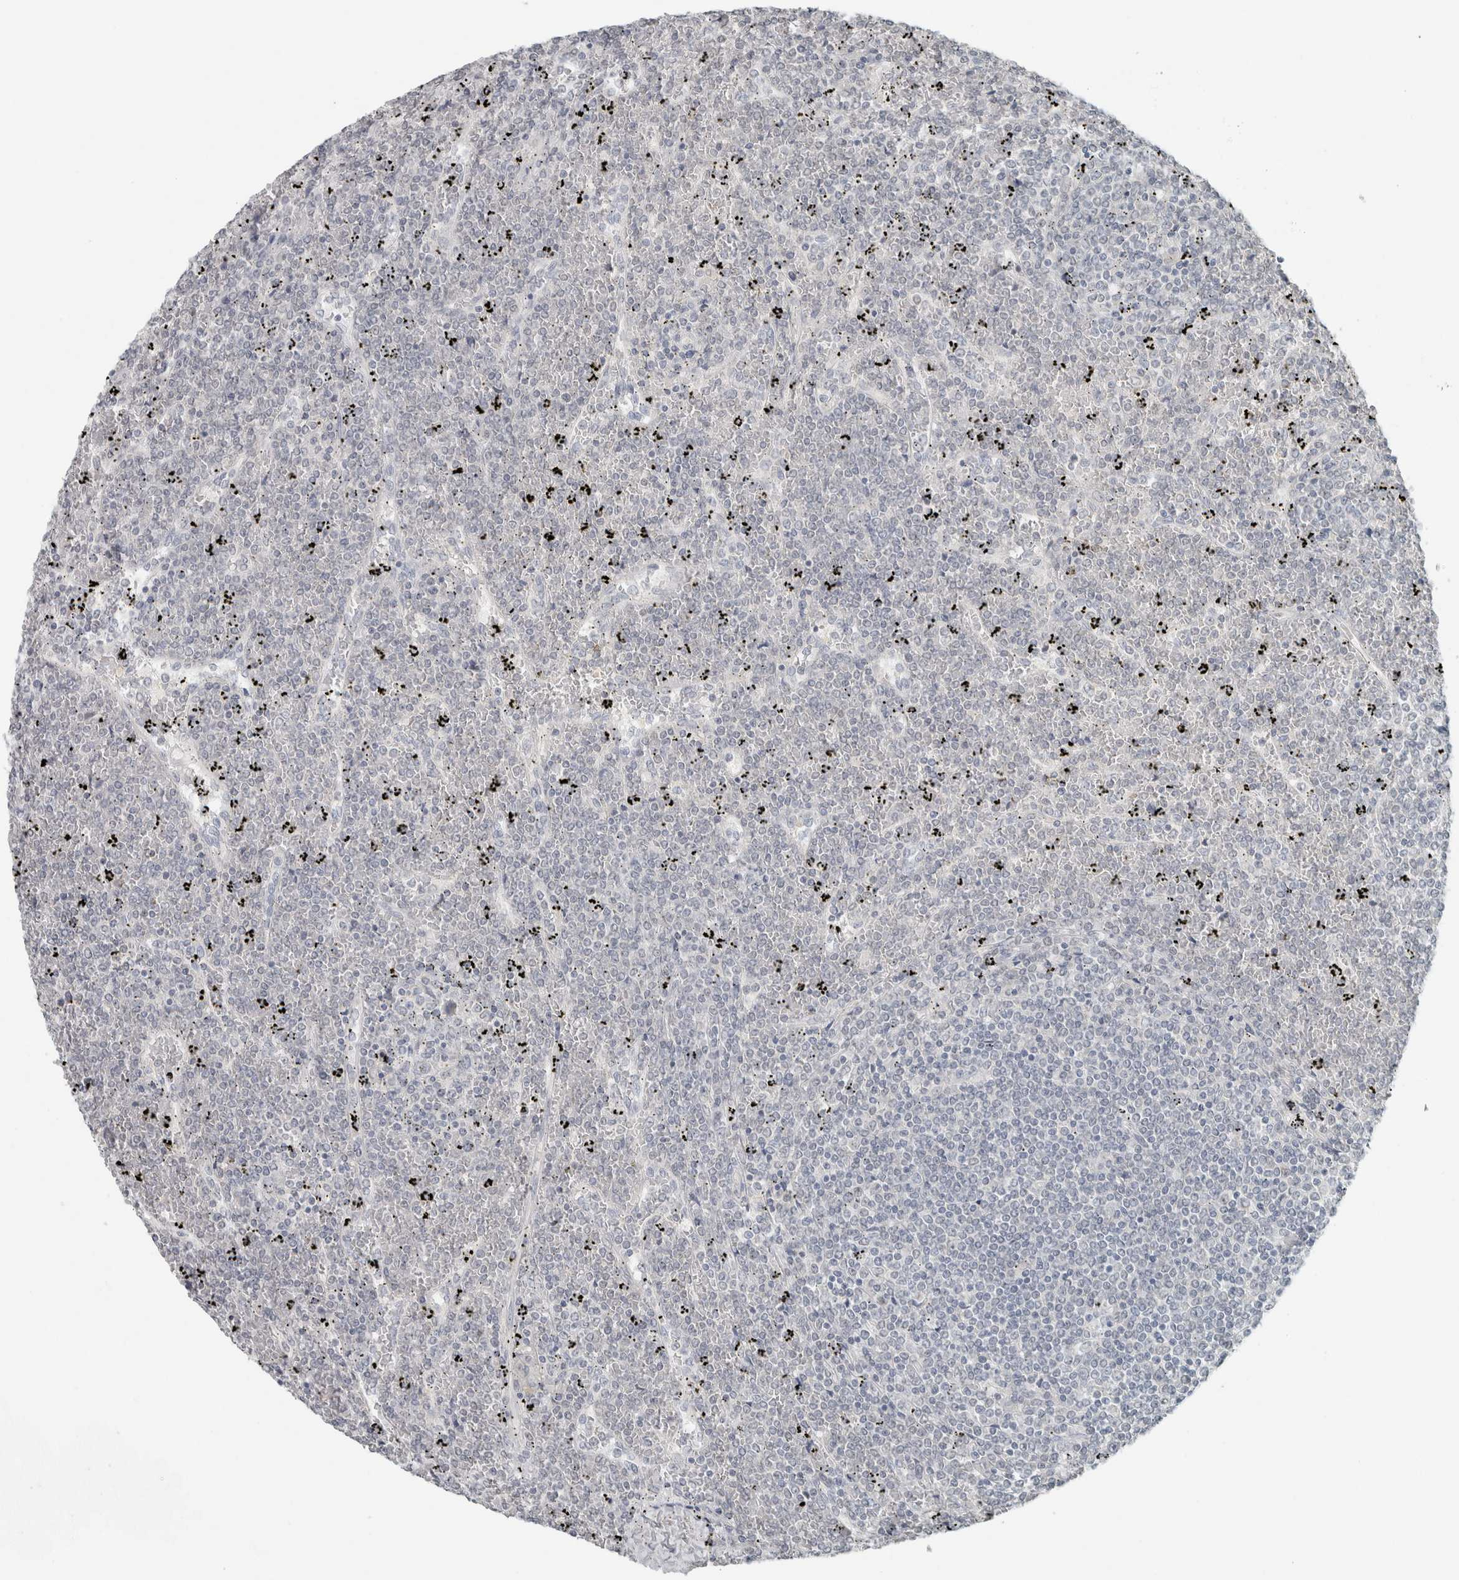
{"staining": {"intensity": "negative", "quantity": "none", "location": "none"}, "tissue": "lymphoma", "cell_type": "Tumor cells", "image_type": "cancer", "snomed": [{"axis": "morphology", "description": "Malignant lymphoma, non-Hodgkin's type, Low grade"}, {"axis": "topography", "description": "Spleen"}], "caption": "A photomicrograph of lymphoma stained for a protein exhibits no brown staining in tumor cells.", "gene": "TRIT1", "patient": {"sex": "female", "age": 19}}